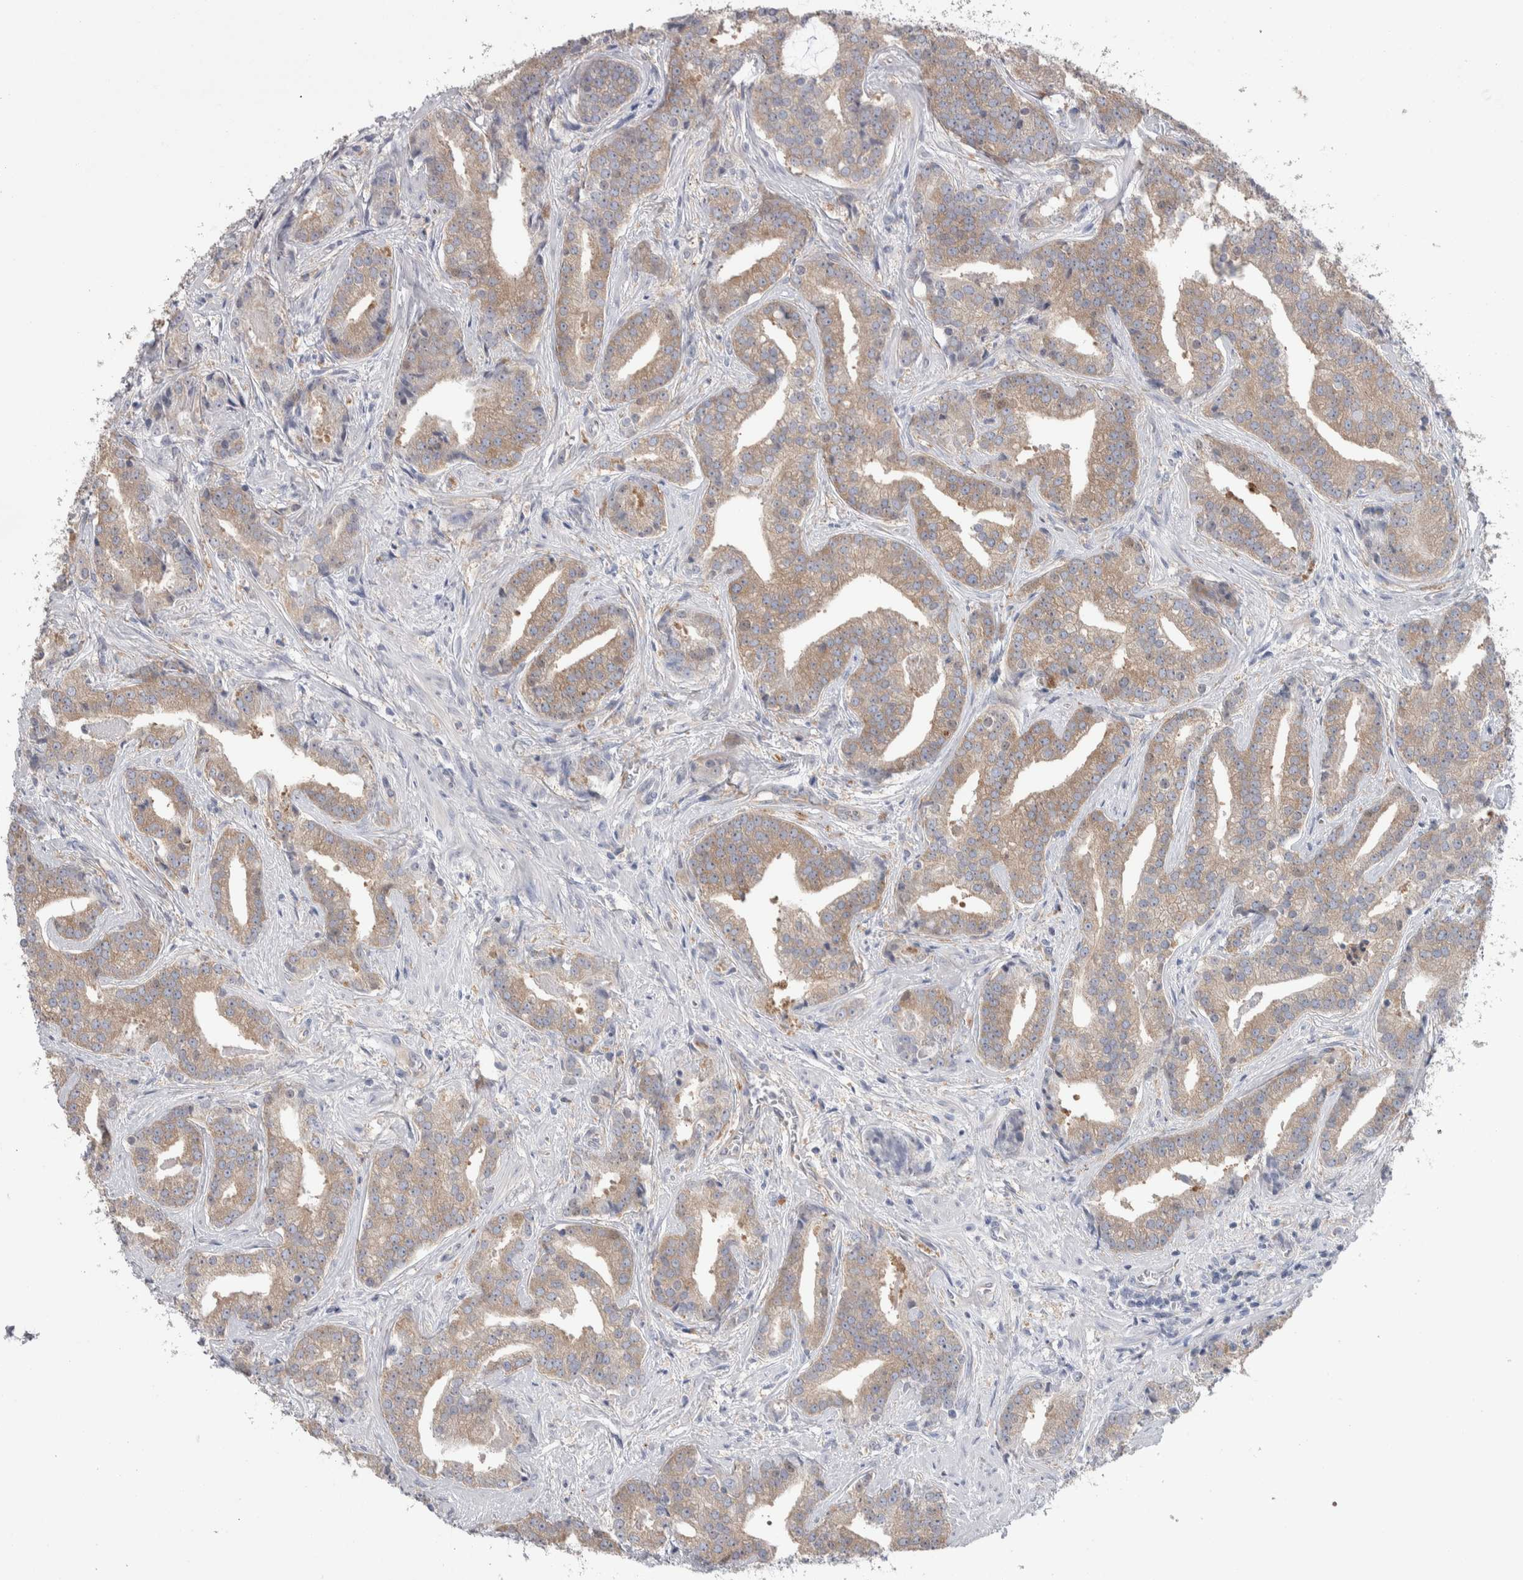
{"staining": {"intensity": "weak", "quantity": ">75%", "location": "cytoplasmic/membranous"}, "tissue": "prostate cancer", "cell_type": "Tumor cells", "image_type": "cancer", "snomed": [{"axis": "morphology", "description": "Adenocarcinoma, Low grade"}, {"axis": "topography", "description": "Prostate"}], "caption": "A brown stain highlights weak cytoplasmic/membranous expression of a protein in human prostate adenocarcinoma (low-grade) tumor cells.", "gene": "GPHN", "patient": {"sex": "male", "age": 67}}